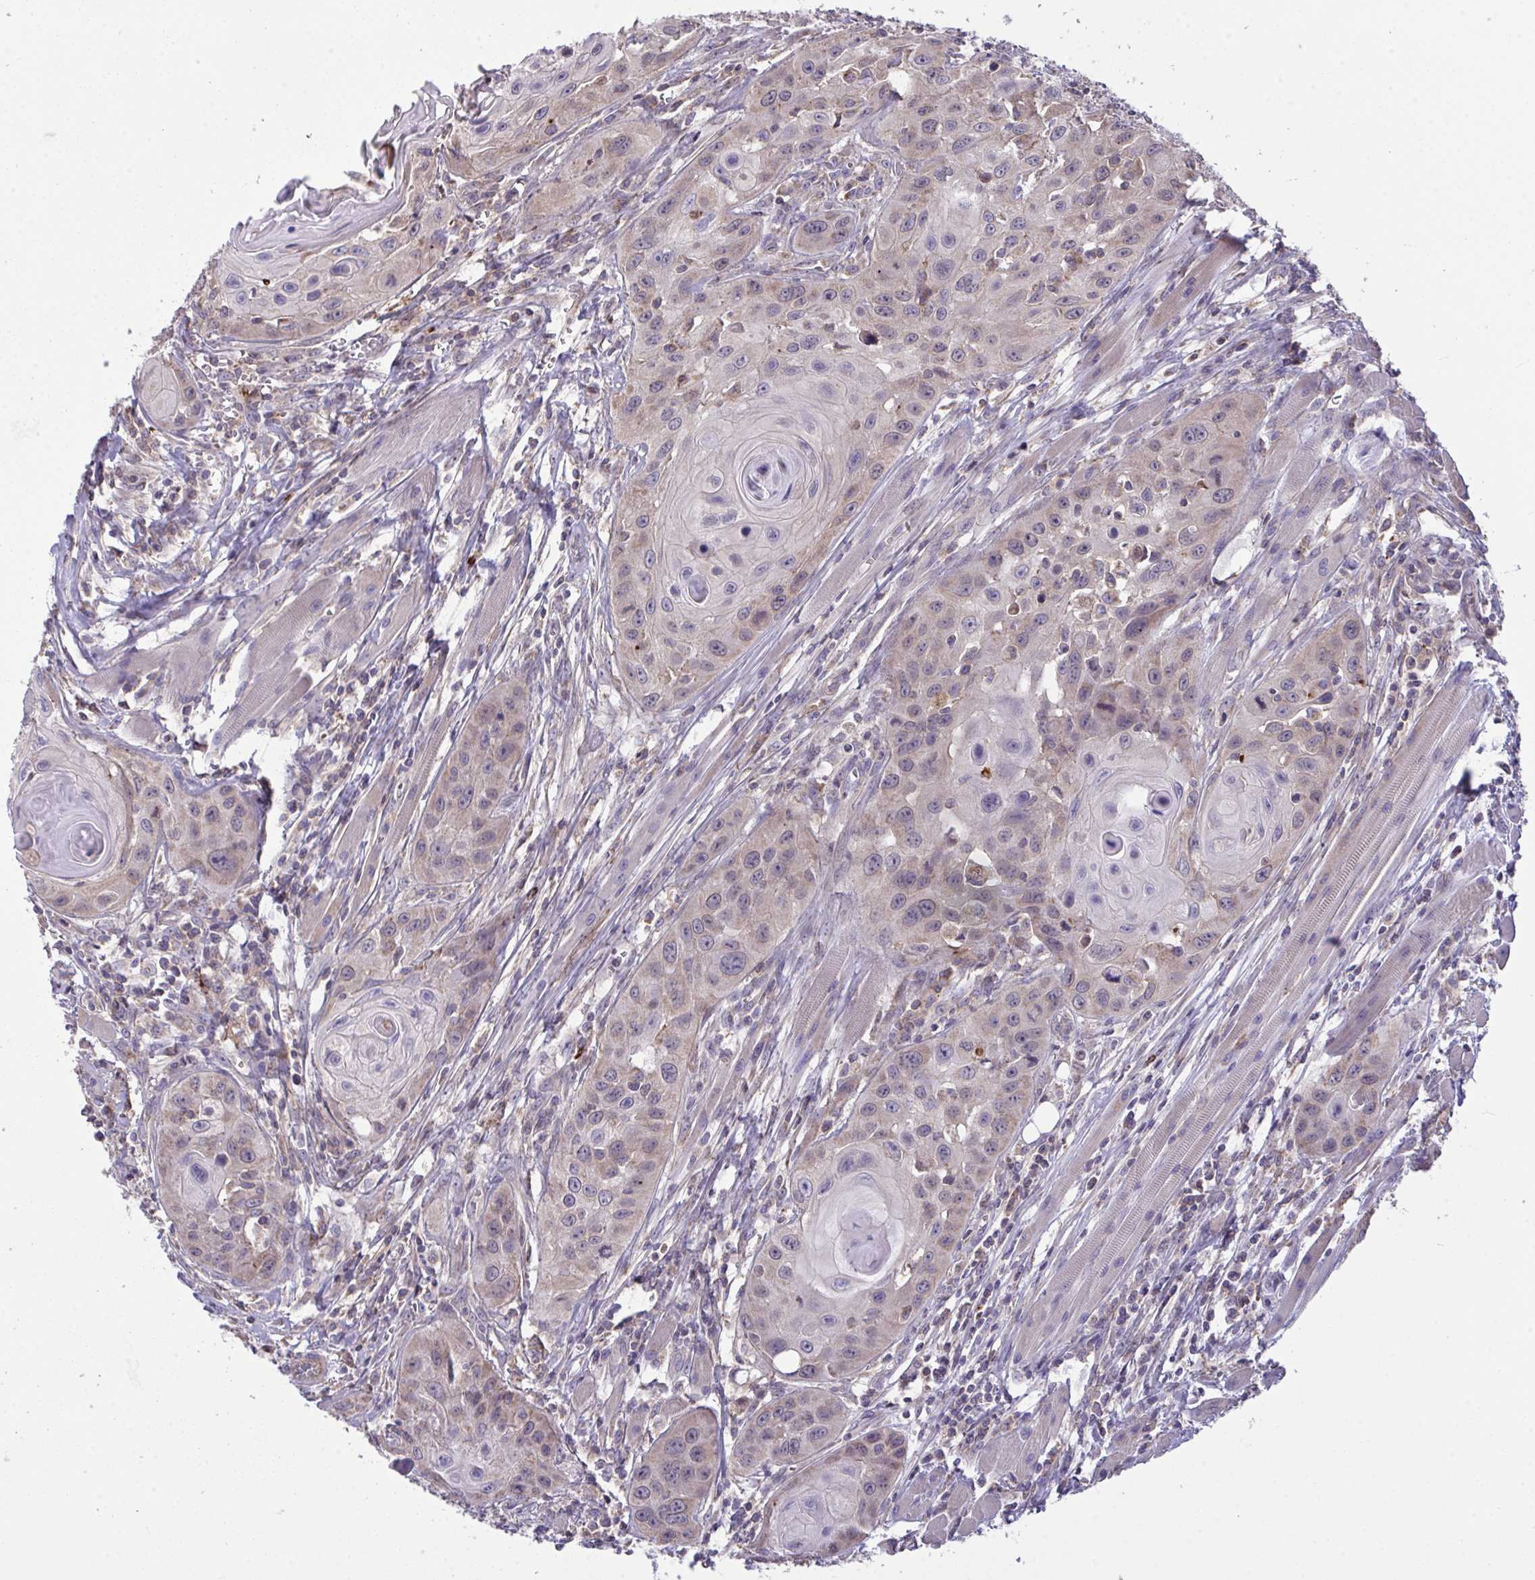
{"staining": {"intensity": "weak", "quantity": "<25%", "location": "cytoplasmic/membranous"}, "tissue": "head and neck cancer", "cell_type": "Tumor cells", "image_type": "cancer", "snomed": [{"axis": "morphology", "description": "Squamous cell carcinoma, NOS"}, {"axis": "topography", "description": "Oral tissue"}, {"axis": "topography", "description": "Head-Neck"}], "caption": "Immunohistochemistry (IHC) histopathology image of human head and neck squamous cell carcinoma stained for a protein (brown), which reveals no expression in tumor cells.", "gene": "PPM1H", "patient": {"sex": "male", "age": 58}}